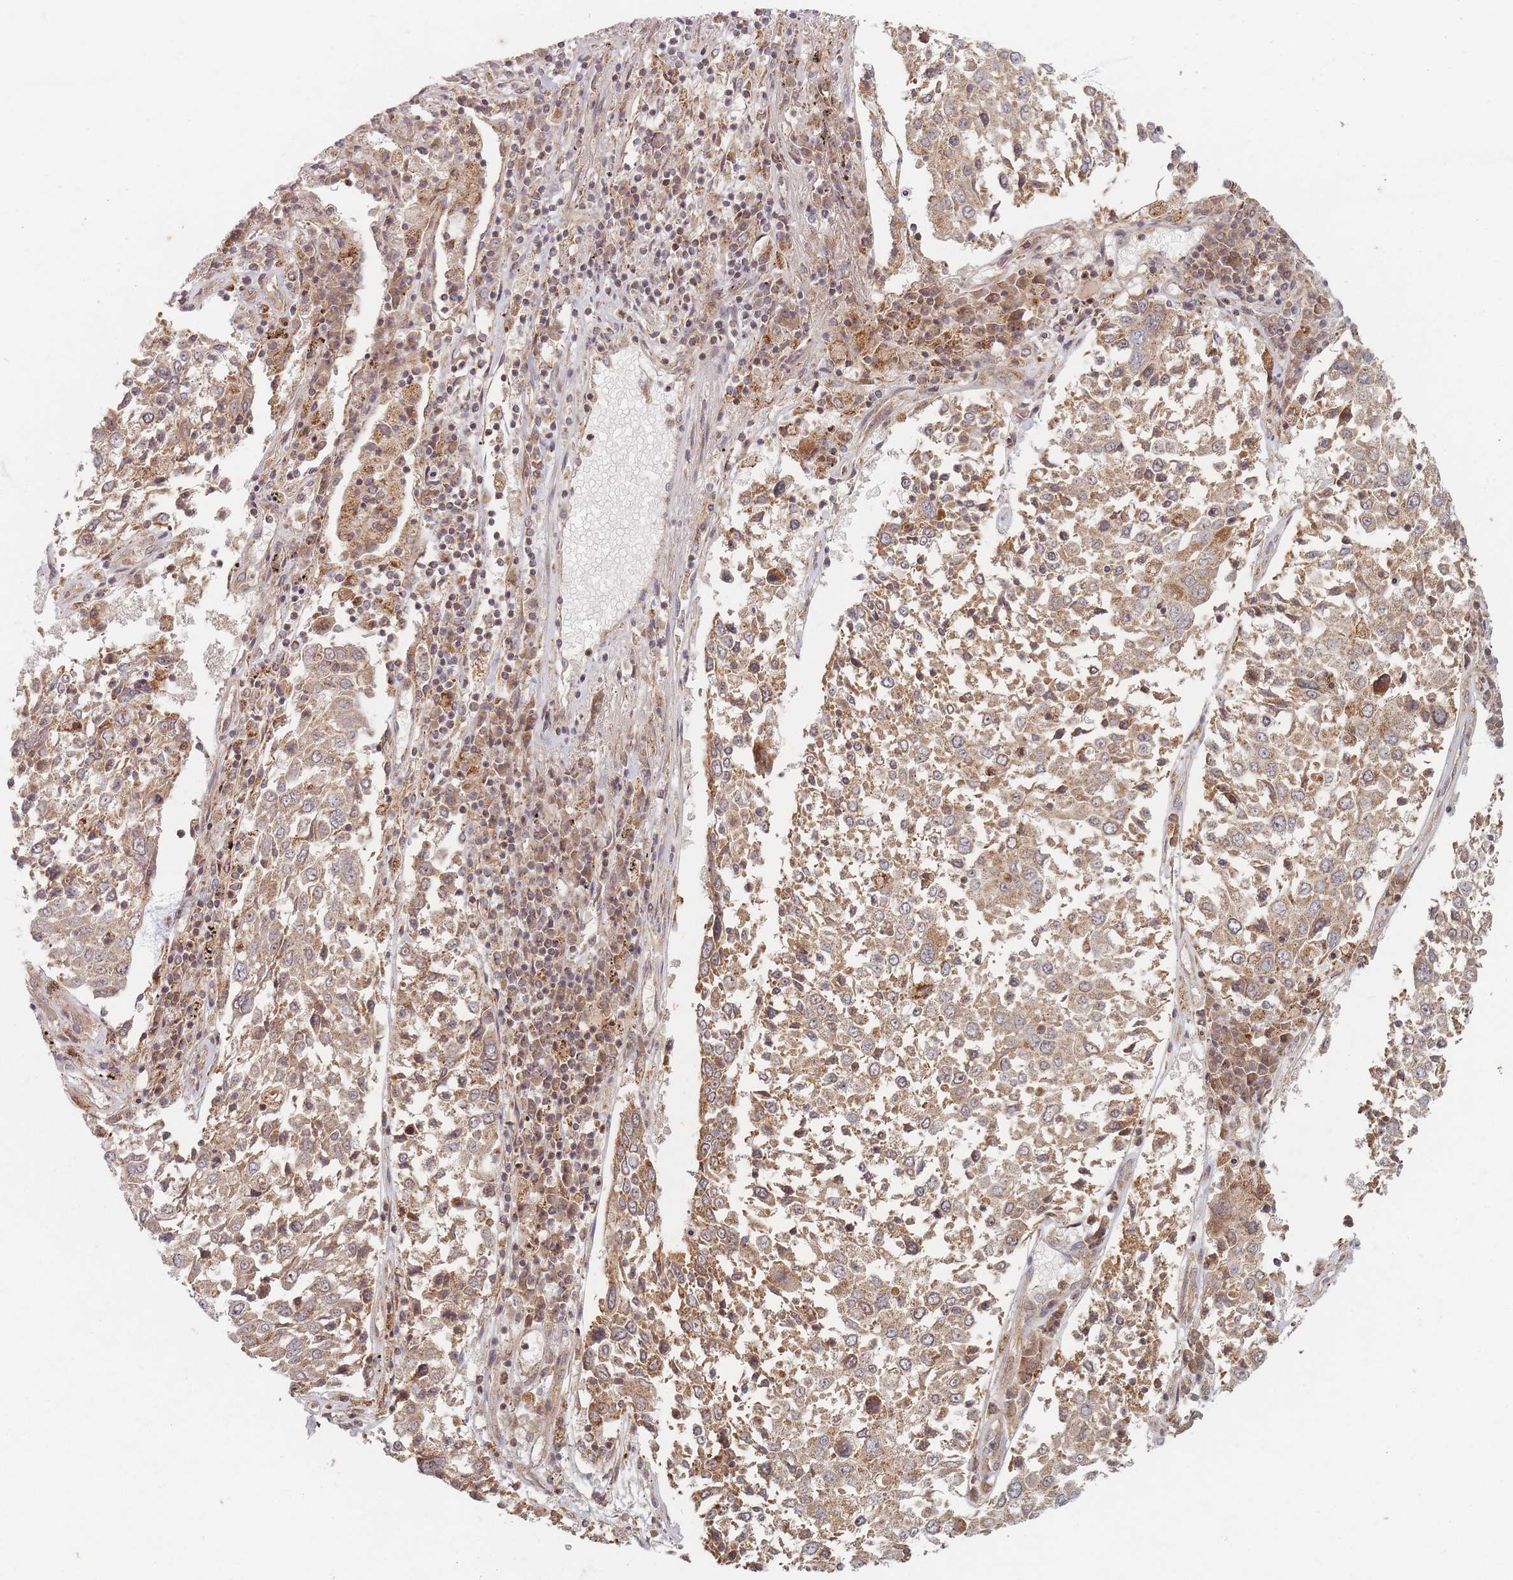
{"staining": {"intensity": "moderate", "quantity": "25%-75%", "location": "cytoplasmic/membranous"}, "tissue": "lung cancer", "cell_type": "Tumor cells", "image_type": "cancer", "snomed": [{"axis": "morphology", "description": "Squamous cell carcinoma, NOS"}, {"axis": "topography", "description": "Lung"}], "caption": "Human squamous cell carcinoma (lung) stained with a protein marker displays moderate staining in tumor cells.", "gene": "RADX", "patient": {"sex": "male", "age": 65}}